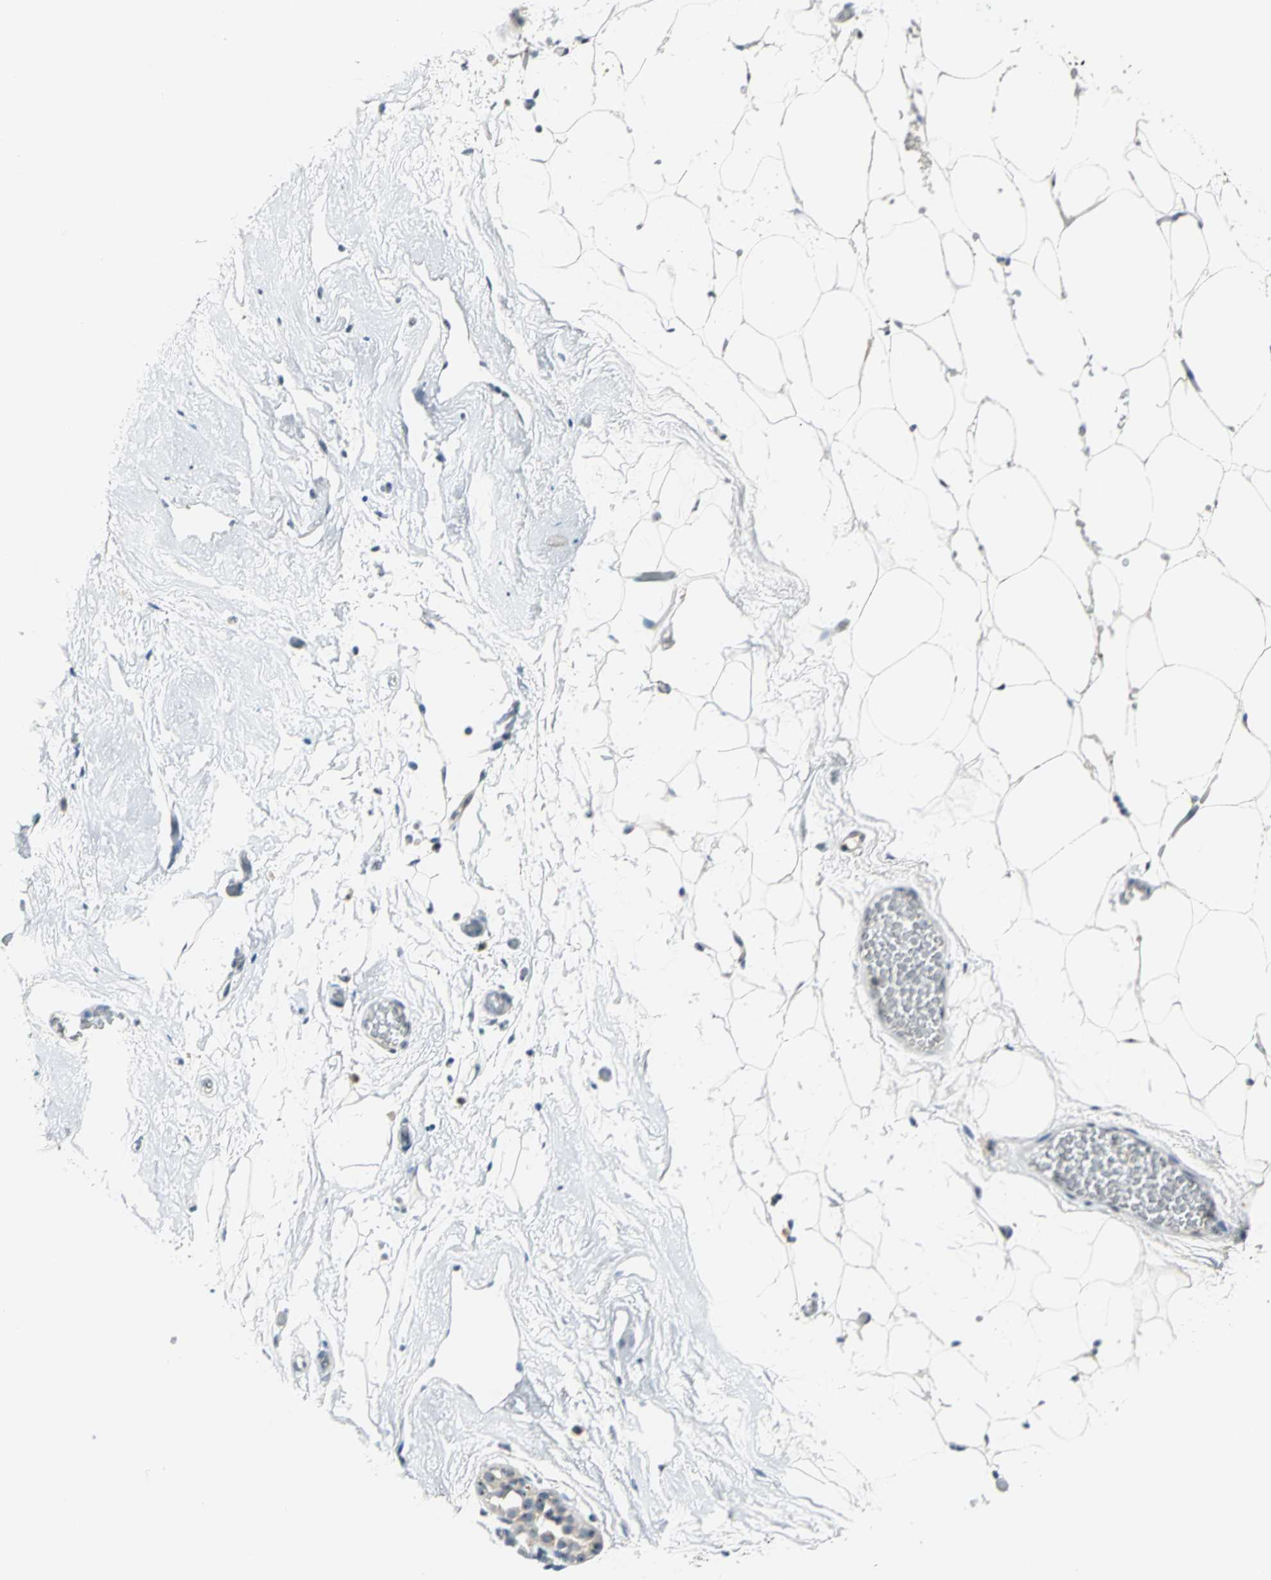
{"staining": {"intensity": "moderate", "quantity": ">75%", "location": "nuclear"}, "tissue": "breast", "cell_type": "Adipocytes", "image_type": "normal", "snomed": [{"axis": "morphology", "description": "Normal tissue, NOS"}, {"axis": "topography", "description": "Breast"}], "caption": "Protein expression analysis of unremarkable human breast reveals moderate nuclear positivity in about >75% of adipocytes. (DAB (3,3'-diaminobenzidine) IHC with brightfield microscopy, high magnification).", "gene": "MYBBP1A", "patient": {"sex": "female", "age": 75}}